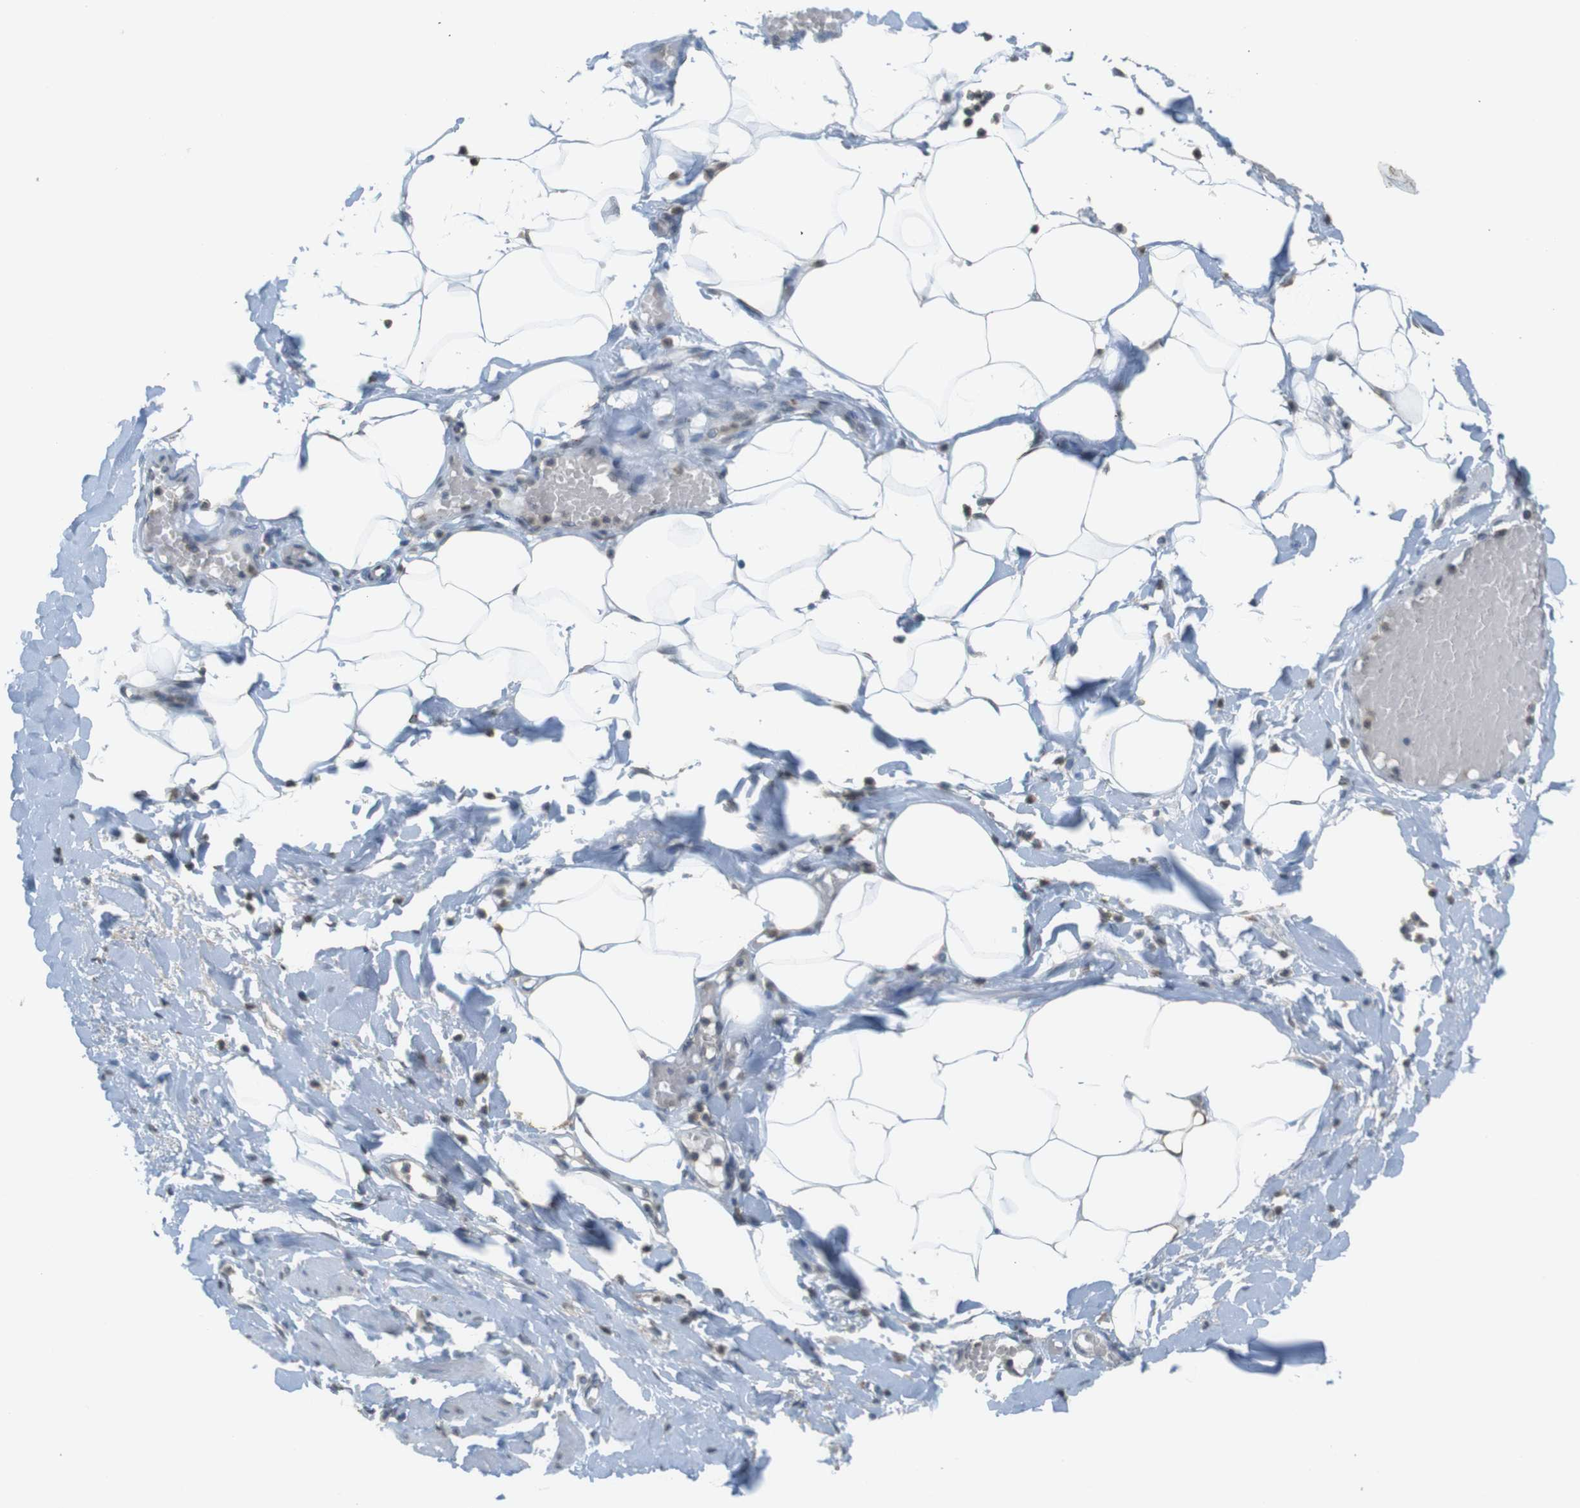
{"staining": {"intensity": "negative", "quantity": "none", "location": "none"}, "tissue": "adipose tissue", "cell_type": "Adipocytes", "image_type": "normal", "snomed": [{"axis": "morphology", "description": "Normal tissue, NOS"}, {"axis": "topography", "description": "Soft tissue"}, {"axis": "topography", "description": "Vascular tissue"}], "caption": "Immunohistochemistry histopathology image of normal human adipose tissue stained for a protein (brown), which exhibits no staining in adipocytes.", "gene": "FZD10", "patient": {"sex": "female", "age": 35}}